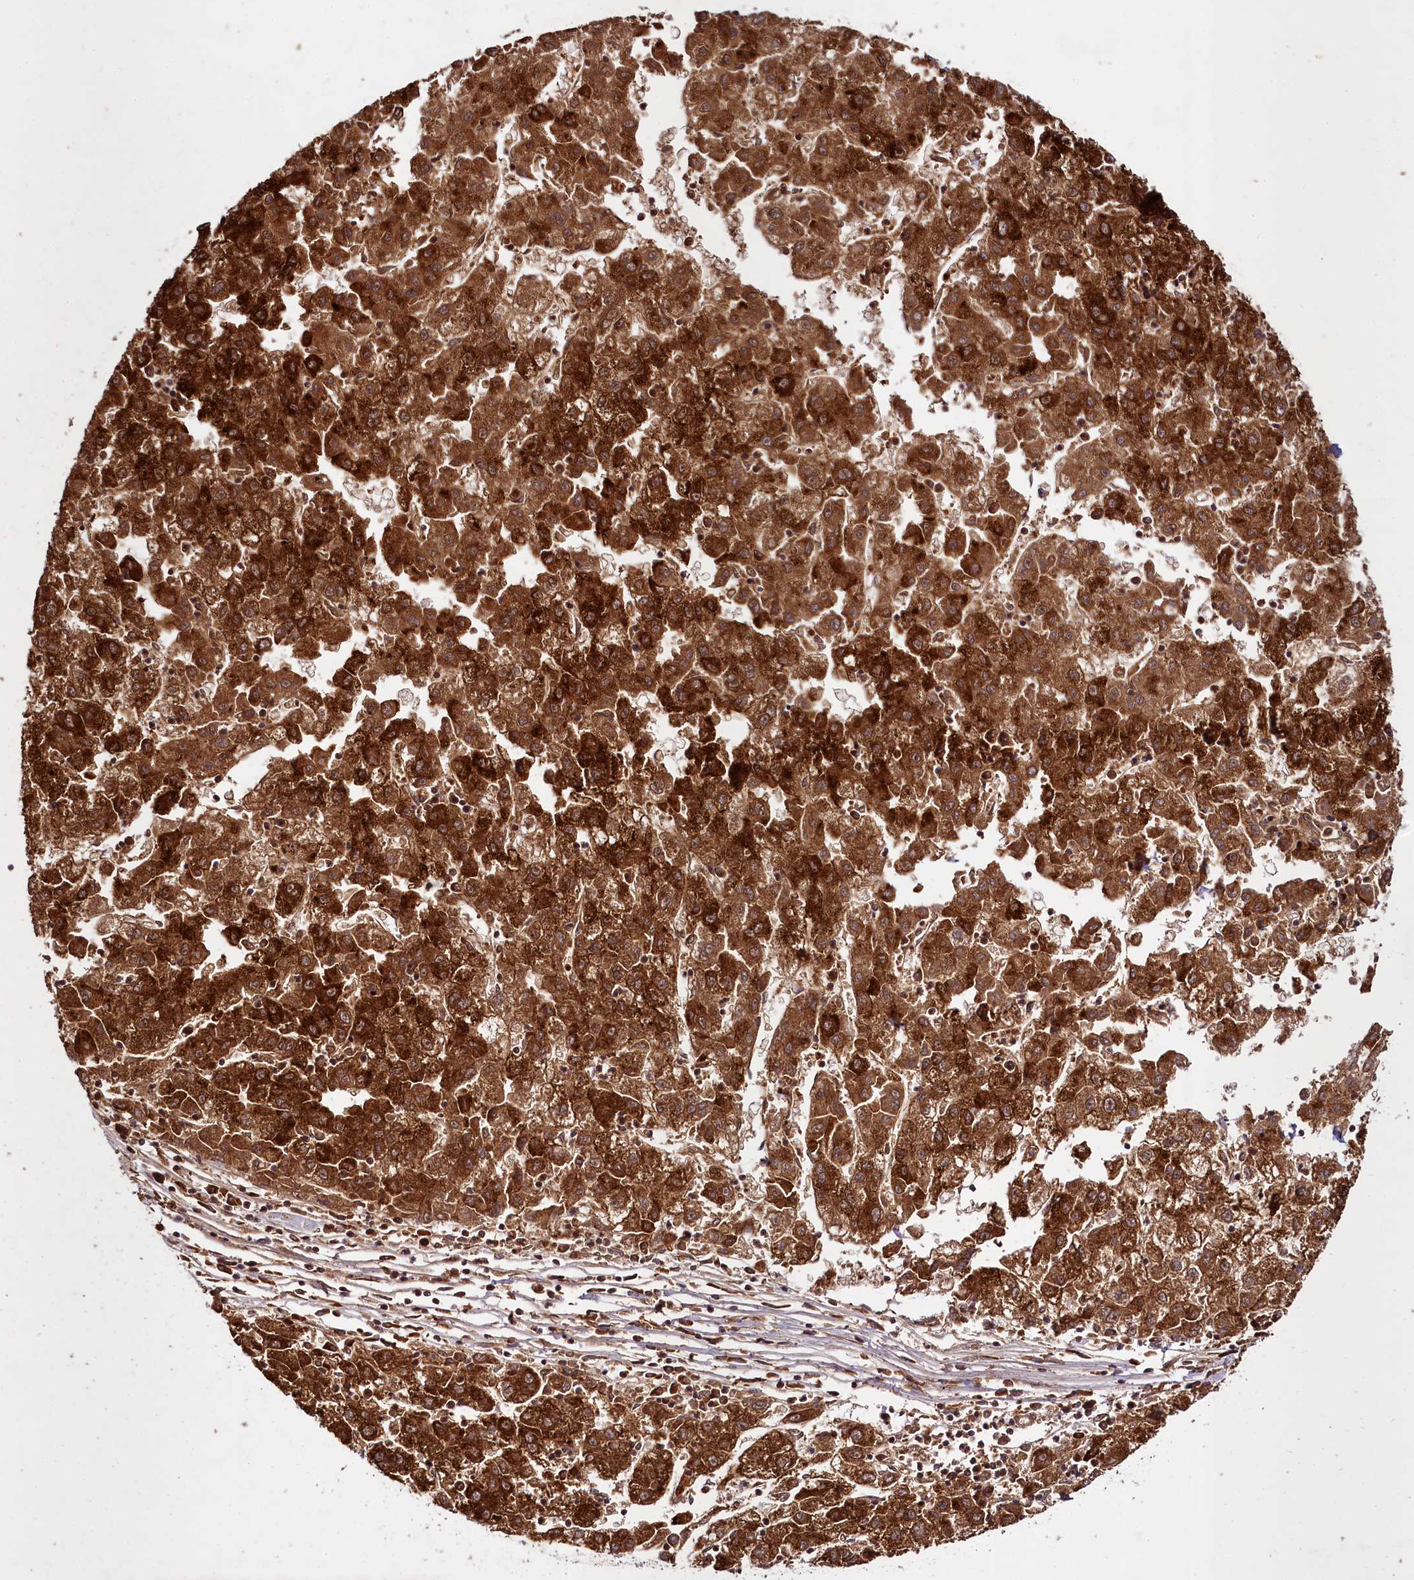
{"staining": {"intensity": "strong", "quantity": ">75%", "location": "cytoplasmic/membranous"}, "tissue": "liver cancer", "cell_type": "Tumor cells", "image_type": "cancer", "snomed": [{"axis": "morphology", "description": "Carcinoma, Hepatocellular, NOS"}, {"axis": "topography", "description": "Liver"}], "caption": "This histopathology image demonstrates immunohistochemistry staining of human liver hepatocellular carcinoma, with high strong cytoplasmic/membranous expression in approximately >75% of tumor cells.", "gene": "DCP1B", "patient": {"sex": "male", "age": 72}}